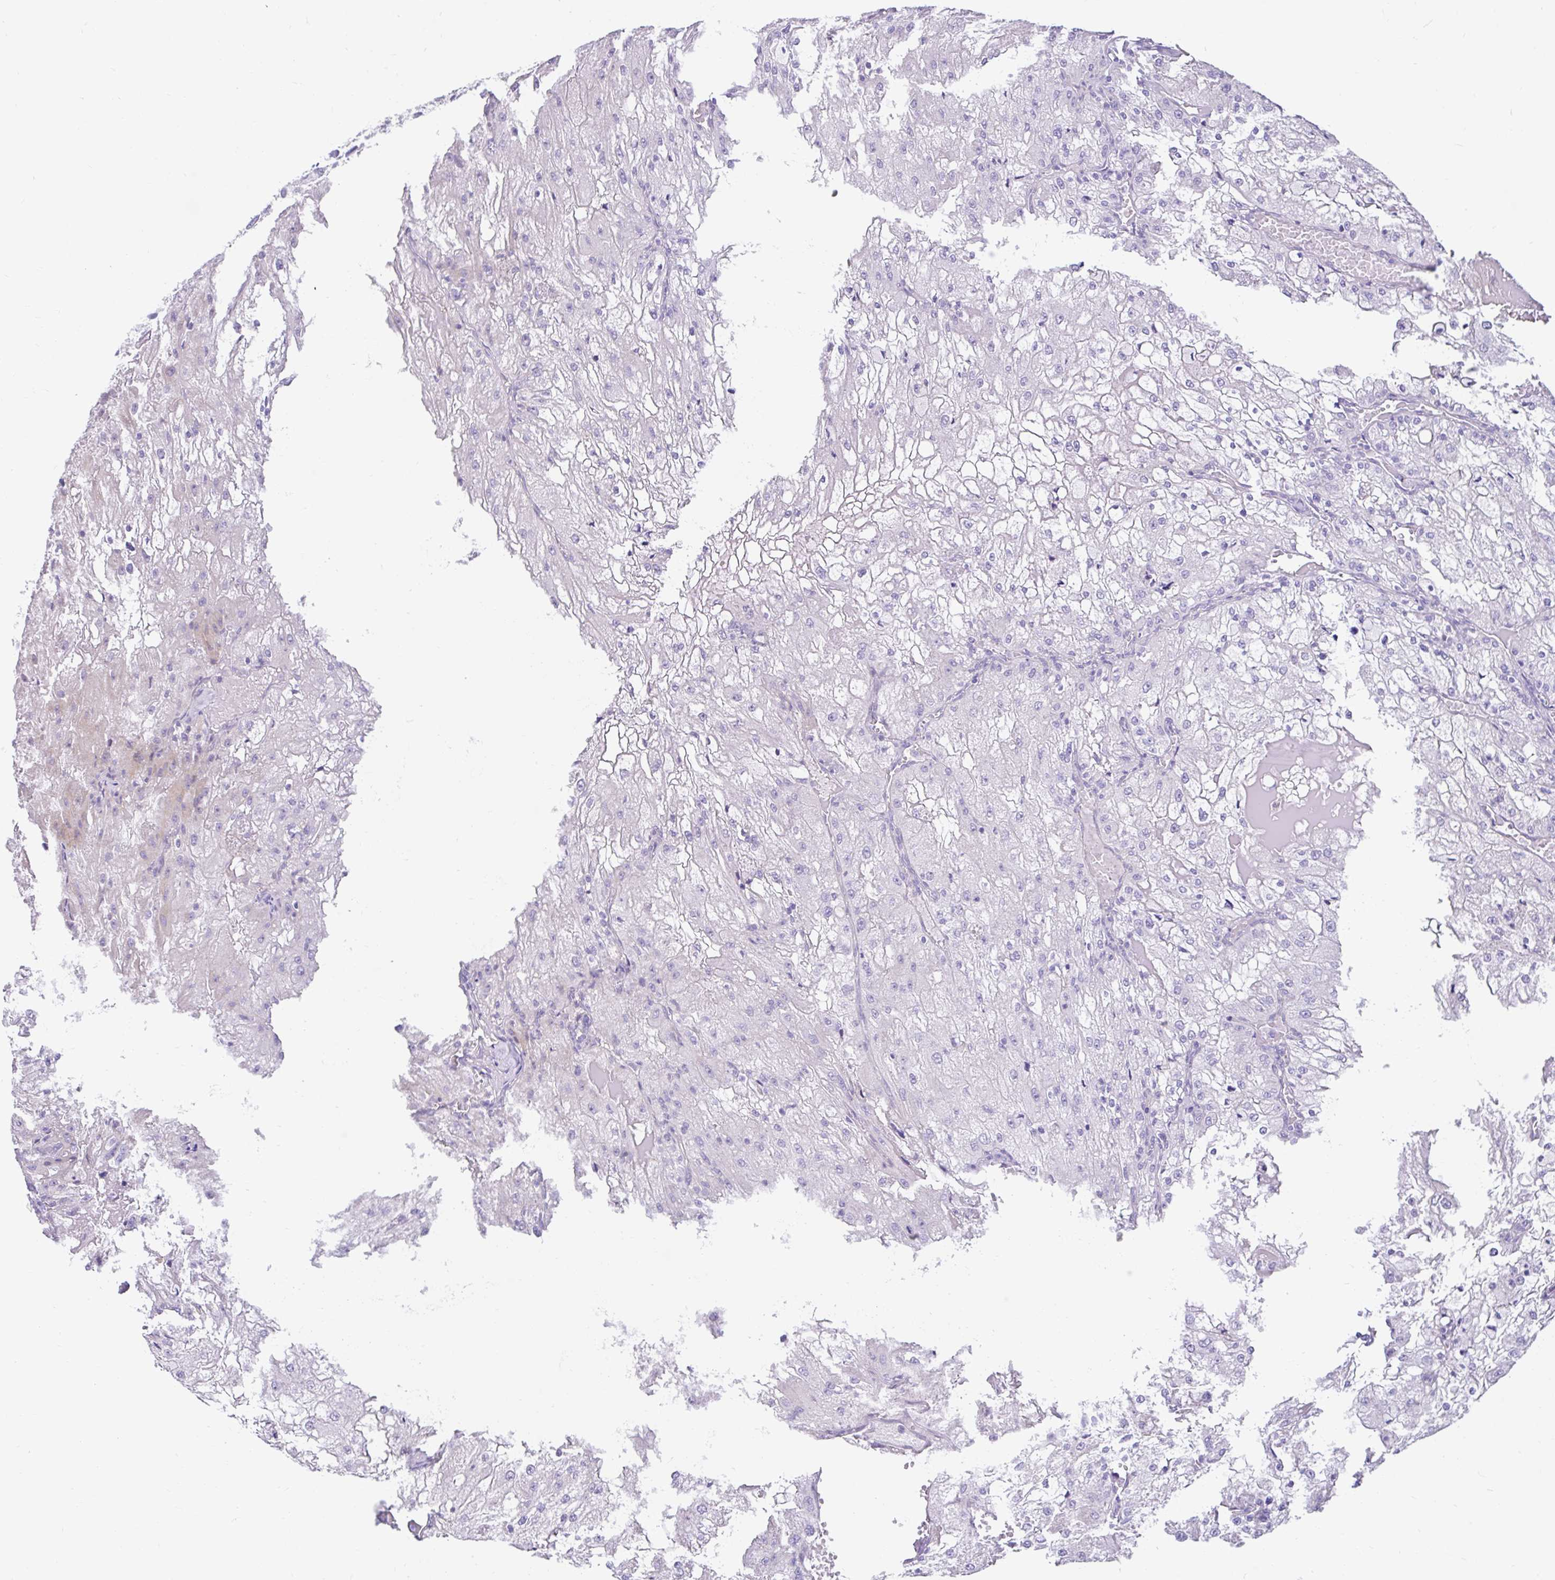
{"staining": {"intensity": "negative", "quantity": "none", "location": "none"}, "tissue": "renal cancer", "cell_type": "Tumor cells", "image_type": "cancer", "snomed": [{"axis": "morphology", "description": "Adenocarcinoma, NOS"}, {"axis": "topography", "description": "Kidney"}], "caption": "Human renal adenocarcinoma stained for a protein using IHC shows no staining in tumor cells.", "gene": "NHLH2", "patient": {"sex": "female", "age": 74}}